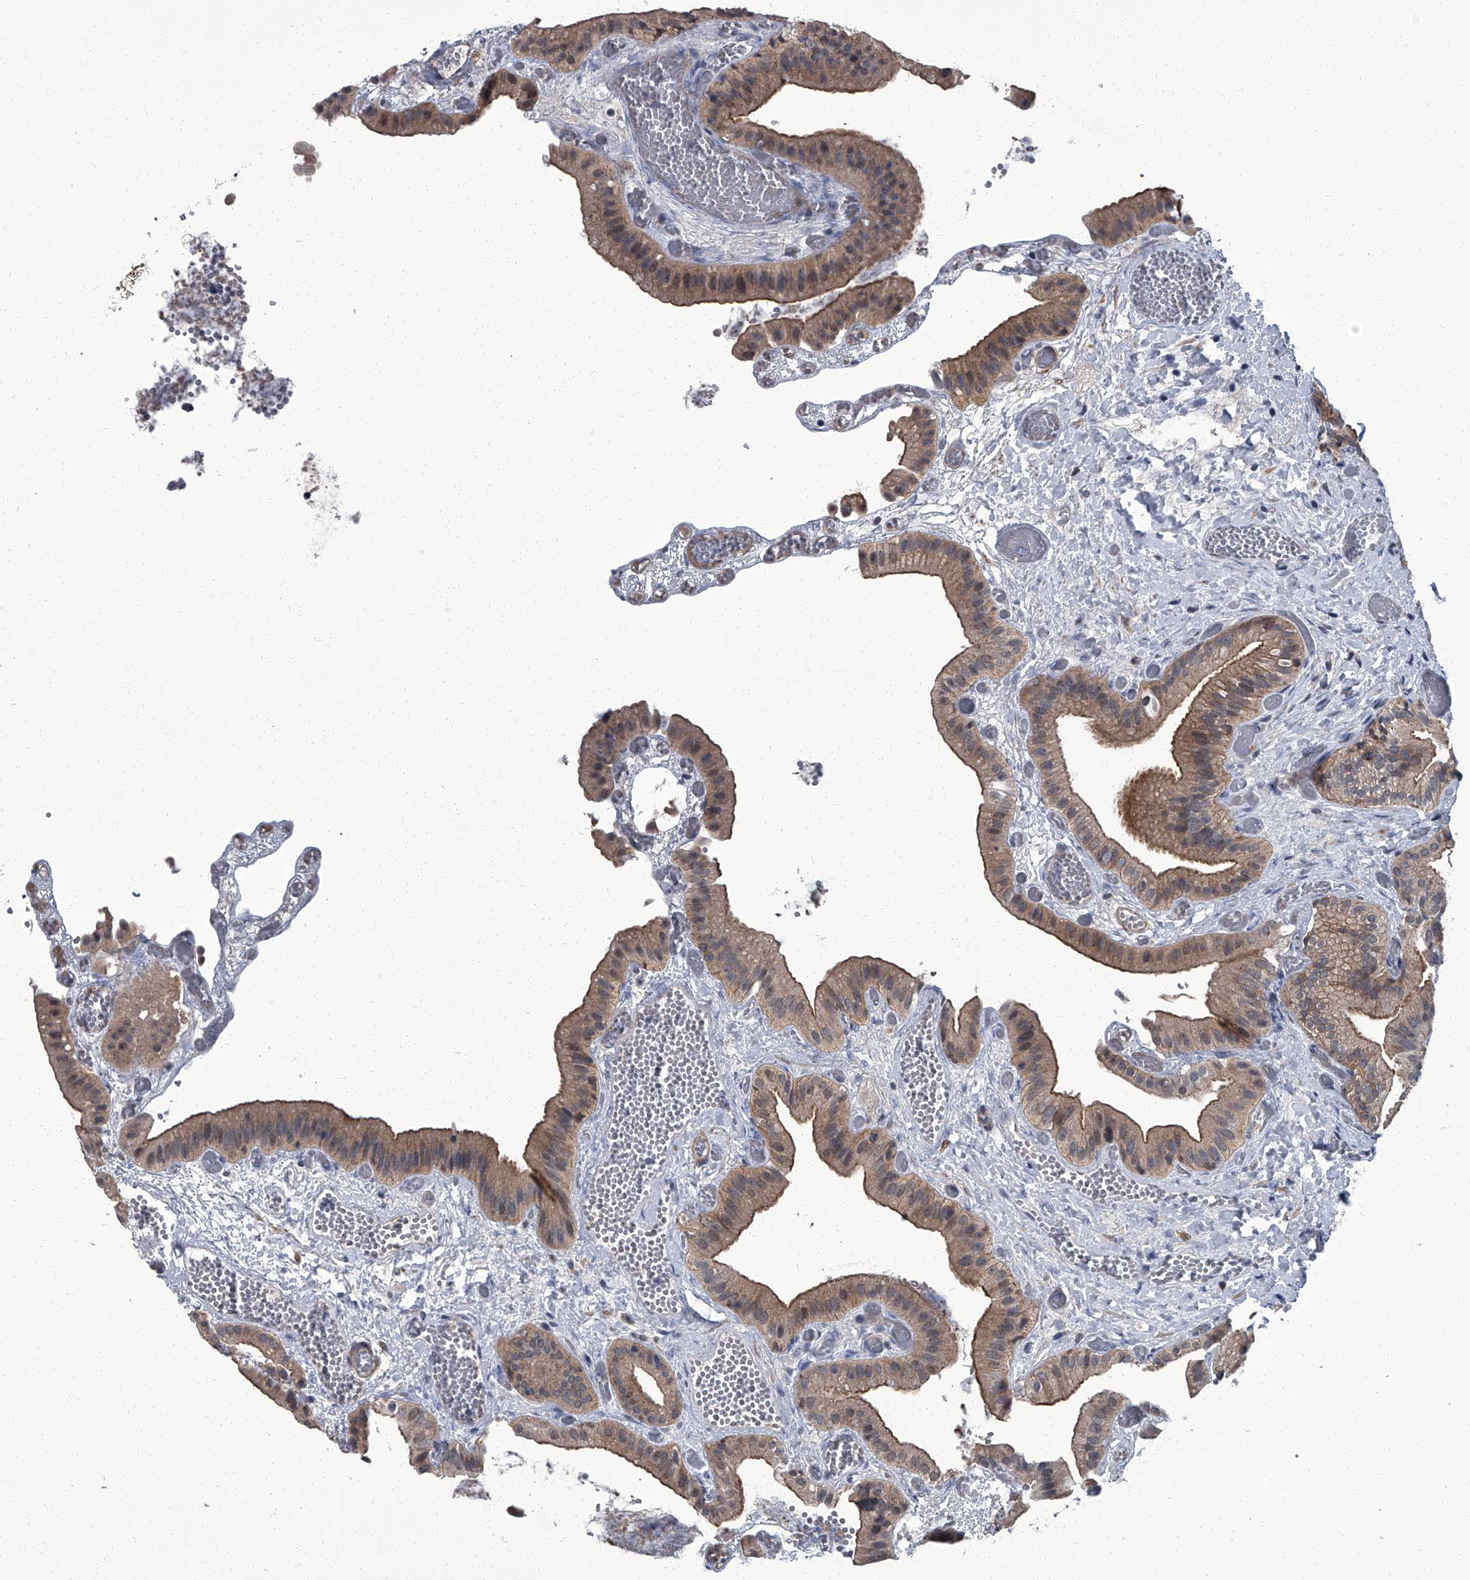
{"staining": {"intensity": "moderate", "quantity": ">75%", "location": "cytoplasmic/membranous"}, "tissue": "gallbladder", "cell_type": "Glandular cells", "image_type": "normal", "snomed": [{"axis": "morphology", "description": "Normal tissue, NOS"}, {"axis": "topography", "description": "Gallbladder"}], "caption": "An image of human gallbladder stained for a protein displays moderate cytoplasmic/membranous brown staining in glandular cells. Ihc stains the protein in brown and the nuclei are stained blue.", "gene": "ZNF274", "patient": {"sex": "female", "age": 64}}